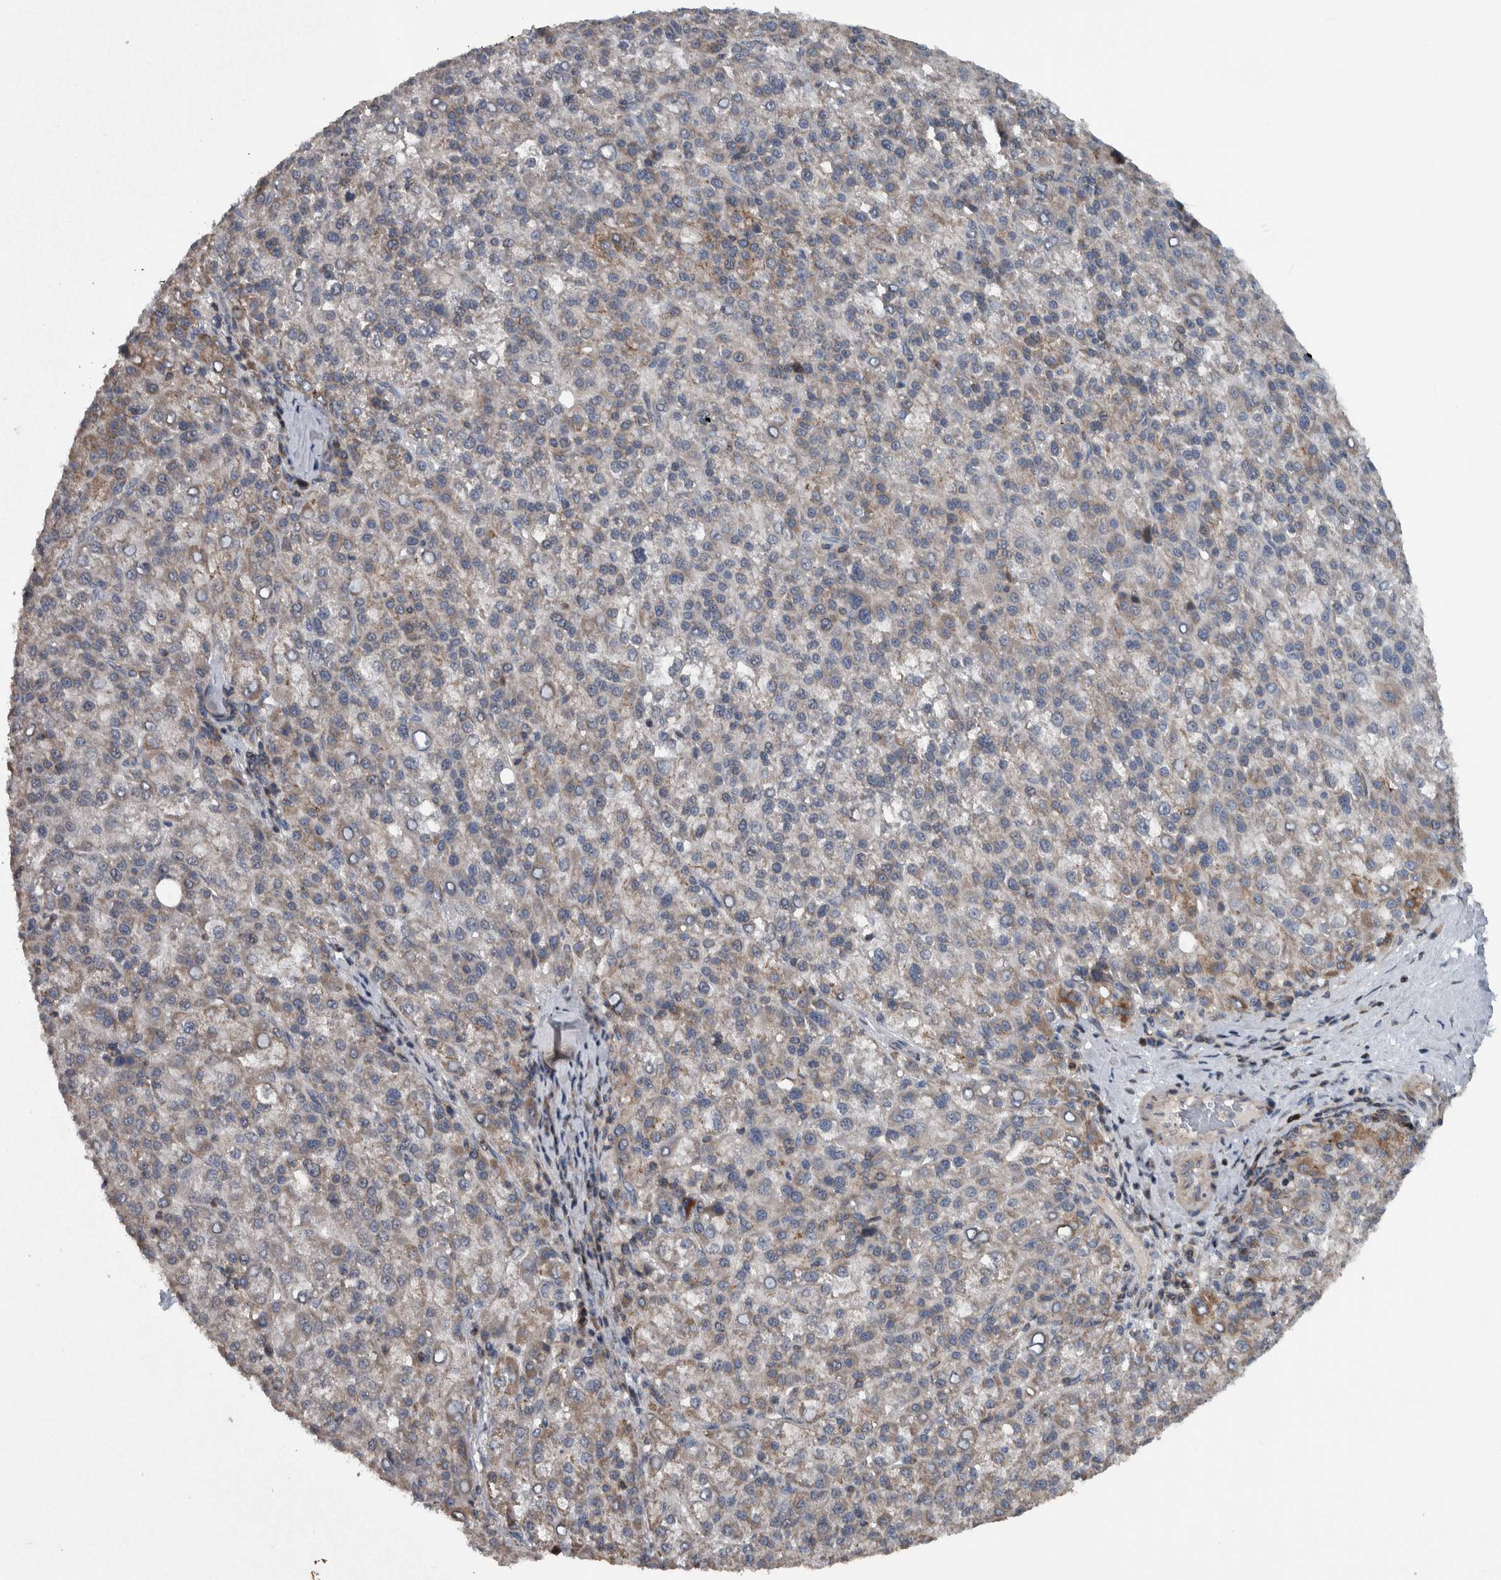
{"staining": {"intensity": "weak", "quantity": "<25%", "location": "cytoplasmic/membranous"}, "tissue": "liver cancer", "cell_type": "Tumor cells", "image_type": "cancer", "snomed": [{"axis": "morphology", "description": "Carcinoma, Hepatocellular, NOS"}, {"axis": "topography", "description": "Liver"}], "caption": "A photomicrograph of human liver hepatocellular carcinoma is negative for staining in tumor cells.", "gene": "BAIAP2L1", "patient": {"sex": "female", "age": 58}}